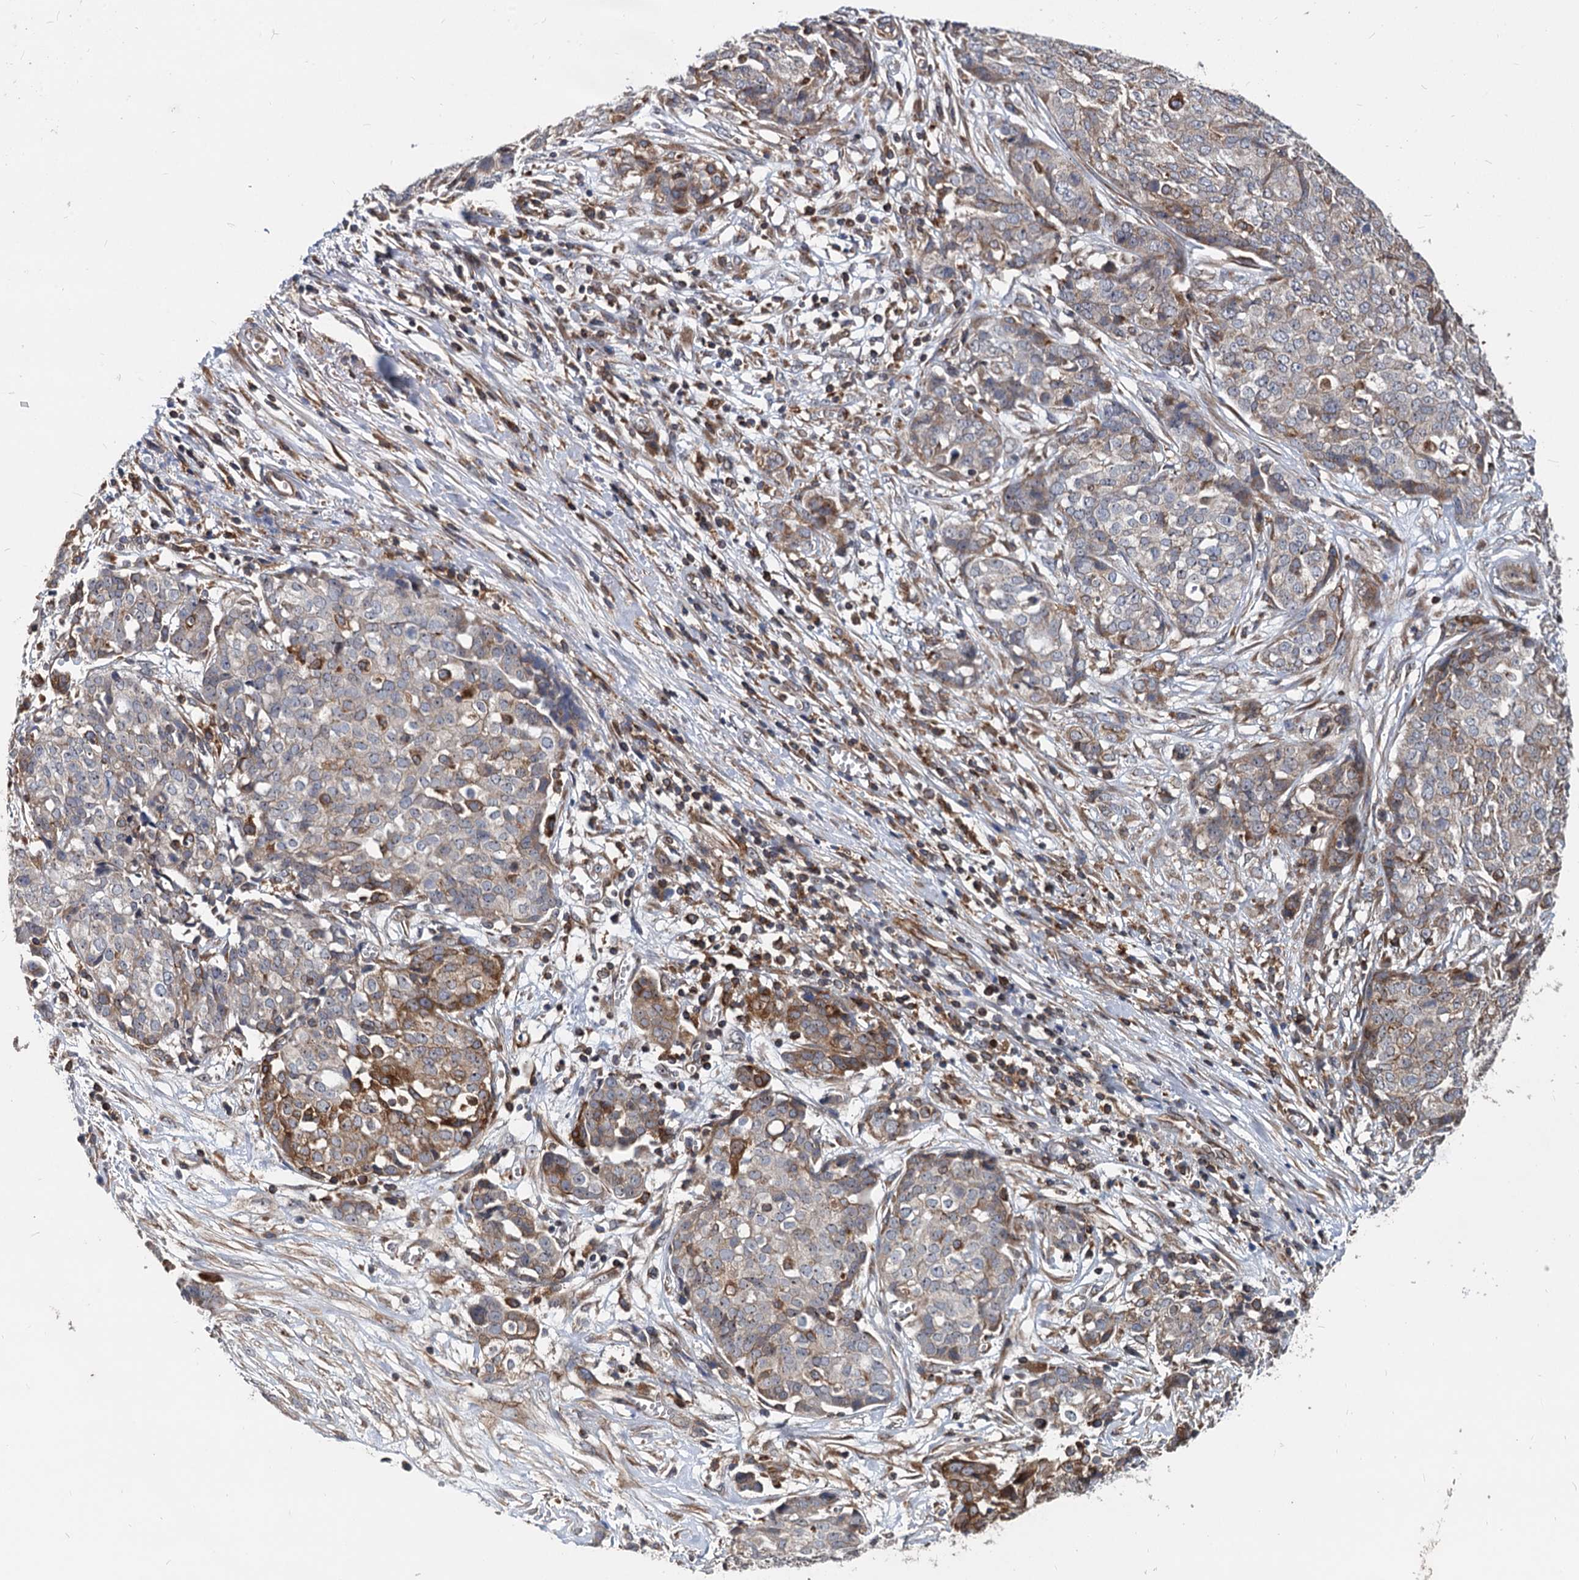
{"staining": {"intensity": "moderate", "quantity": "<25%", "location": "cytoplasmic/membranous"}, "tissue": "ovarian cancer", "cell_type": "Tumor cells", "image_type": "cancer", "snomed": [{"axis": "morphology", "description": "Cystadenocarcinoma, serous, NOS"}, {"axis": "topography", "description": "Soft tissue"}, {"axis": "topography", "description": "Ovary"}], "caption": "Immunohistochemistry of human serous cystadenocarcinoma (ovarian) displays low levels of moderate cytoplasmic/membranous positivity in about <25% of tumor cells.", "gene": "STIM1", "patient": {"sex": "female", "age": 57}}